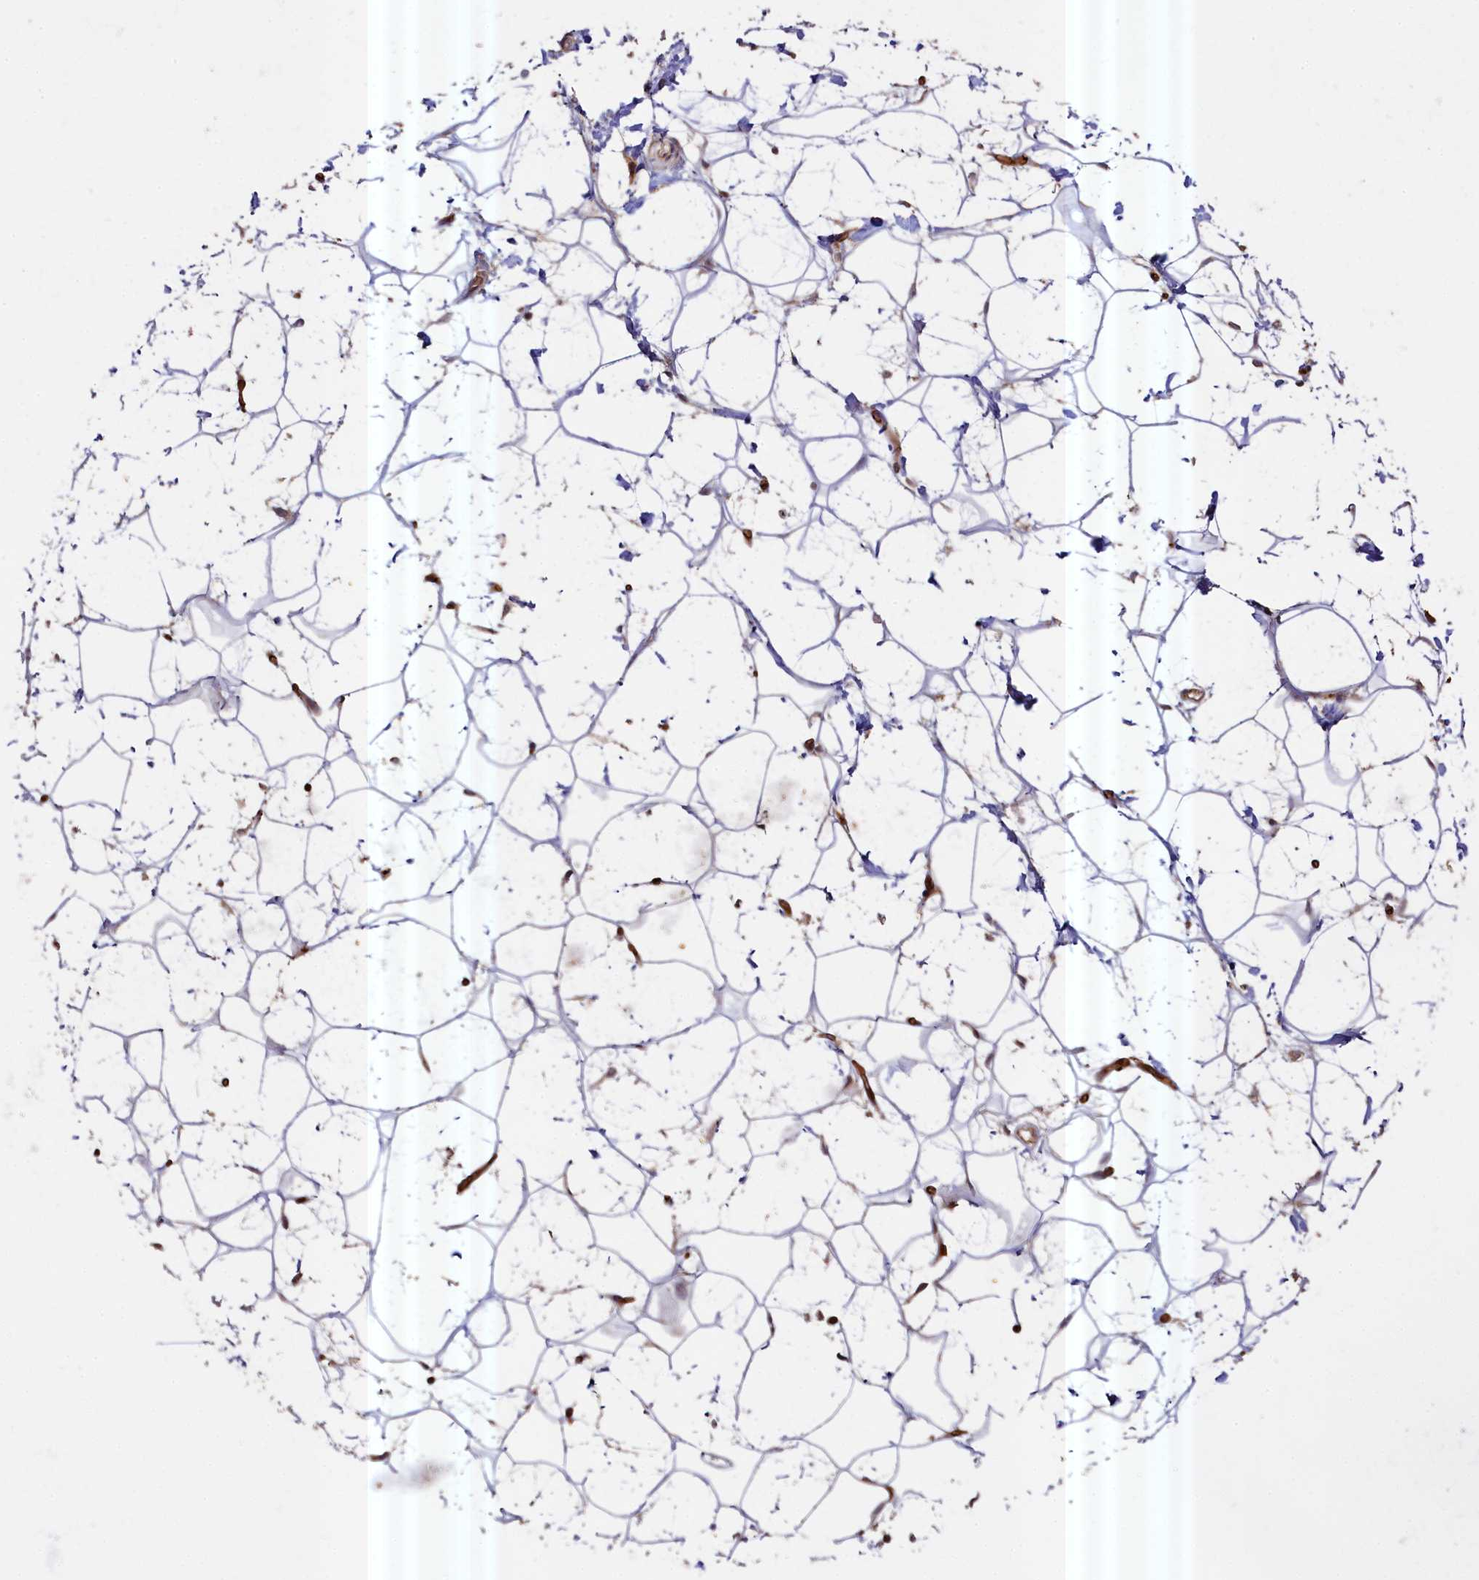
{"staining": {"intensity": "moderate", "quantity": "25%-75%", "location": "cytoplasmic/membranous"}, "tissue": "adipose tissue", "cell_type": "Adipocytes", "image_type": "normal", "snomed": [{"axis": "morphology", "description": "Normal tissue, NOS"}, {"axis": "topography", "description": "Breast"}], "caption": "Adipose tissue stained with immunohistochemistry (IHC) exhibits moderate cytoplasmic/membranous staining in approximately 25%-75% of adipocytes.", "gene": "ZNF480", "patient": {"sex": "female", "age": 26}}